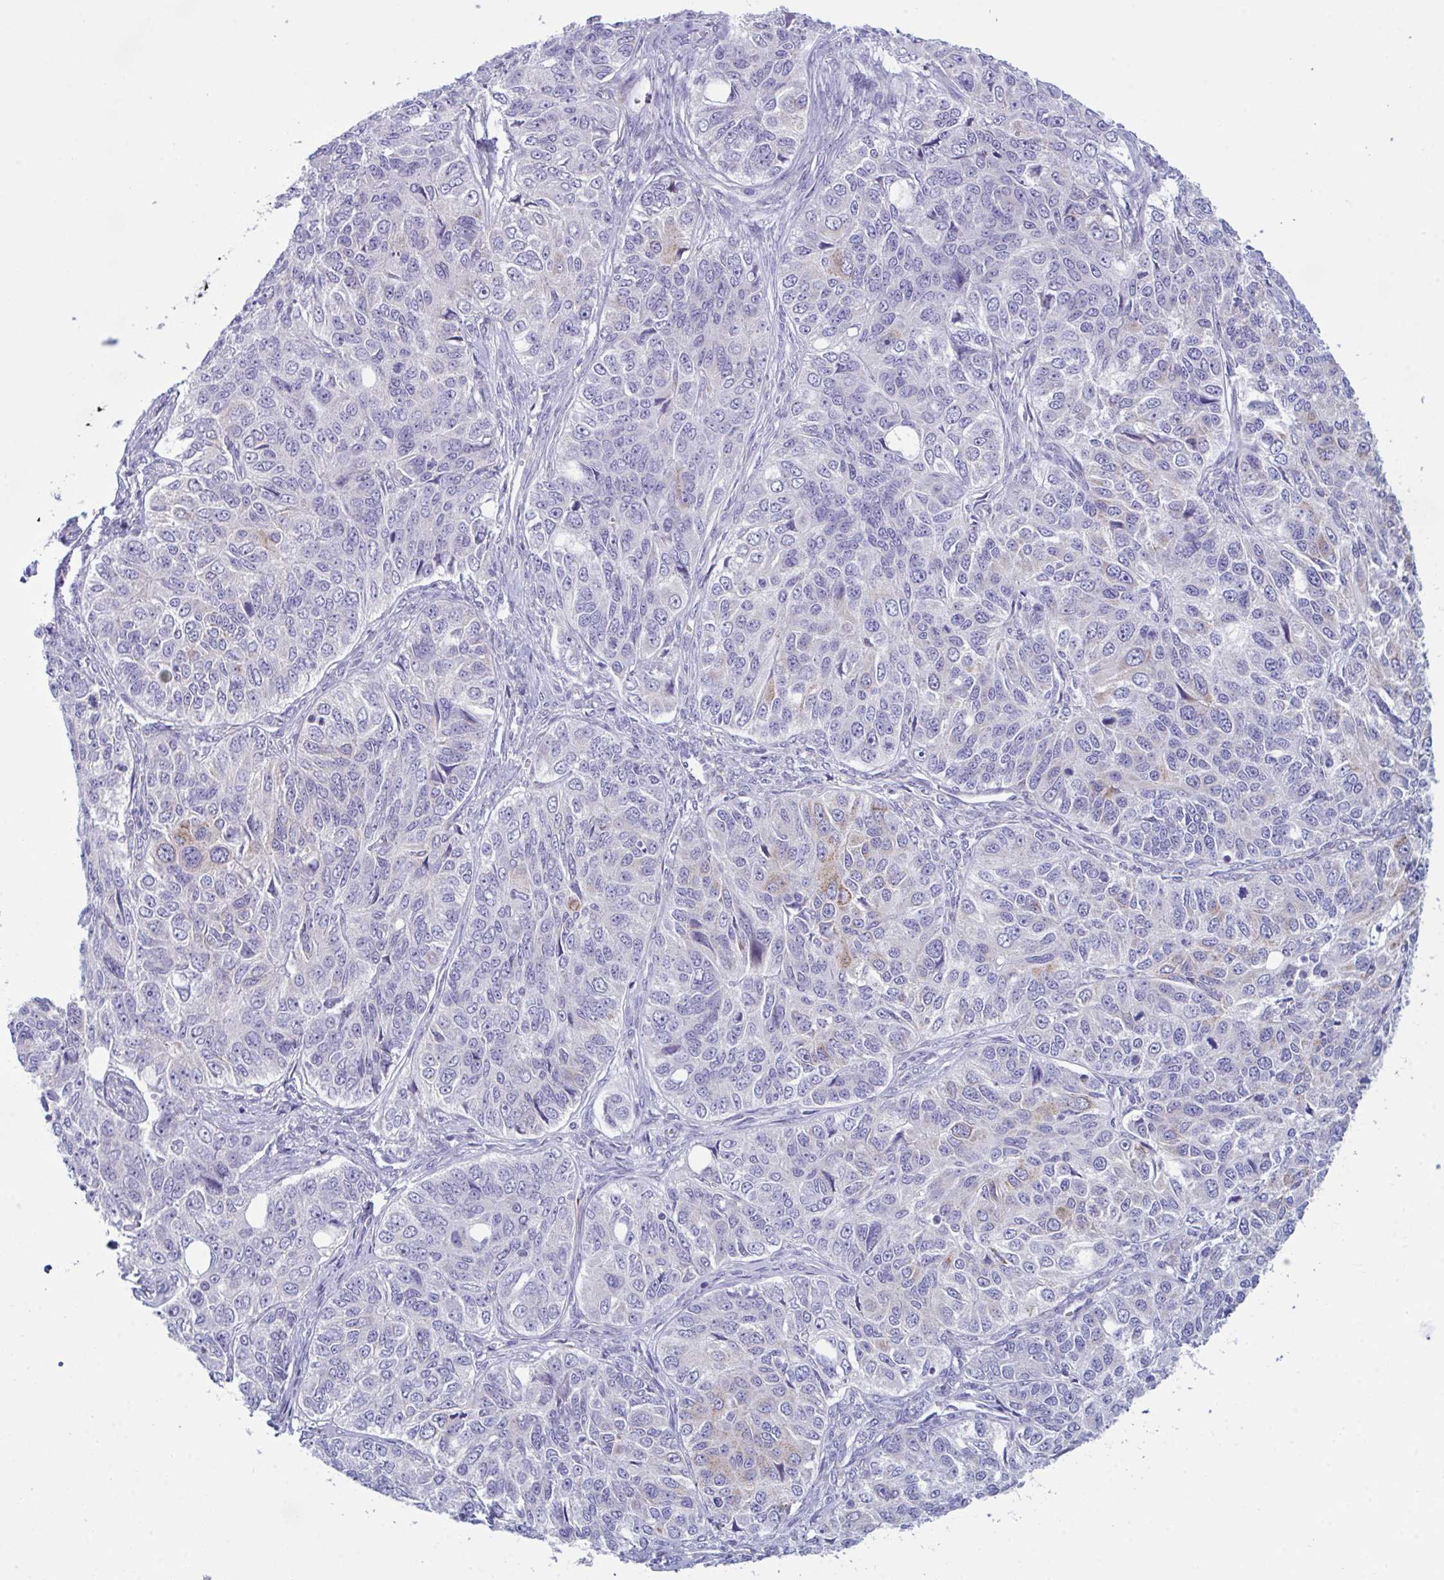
{"staining": {"intensity": "weak", "quantity": "<25%", "location": "cytoplasmic/membranous"}, "tissue": "ovarian cancer", "cell_type": "Tumor cells", "image_type": "cancer", "snomed": [{"axis": "morphology", "description": "Carcinoma, endometroid"}, {"axis": "topography", "description": "Ovary"}], "caption": "Tumor cells show no significant expression in ovarian cancer. (Stains: DAB (3,3'-diaminobenzidine) IHC with hematoxylin counter stain, Microscopy: brightfield microscopy at high magnification).", "gene": "BBS1", "patient": {"sex": "female", "age": 51}}